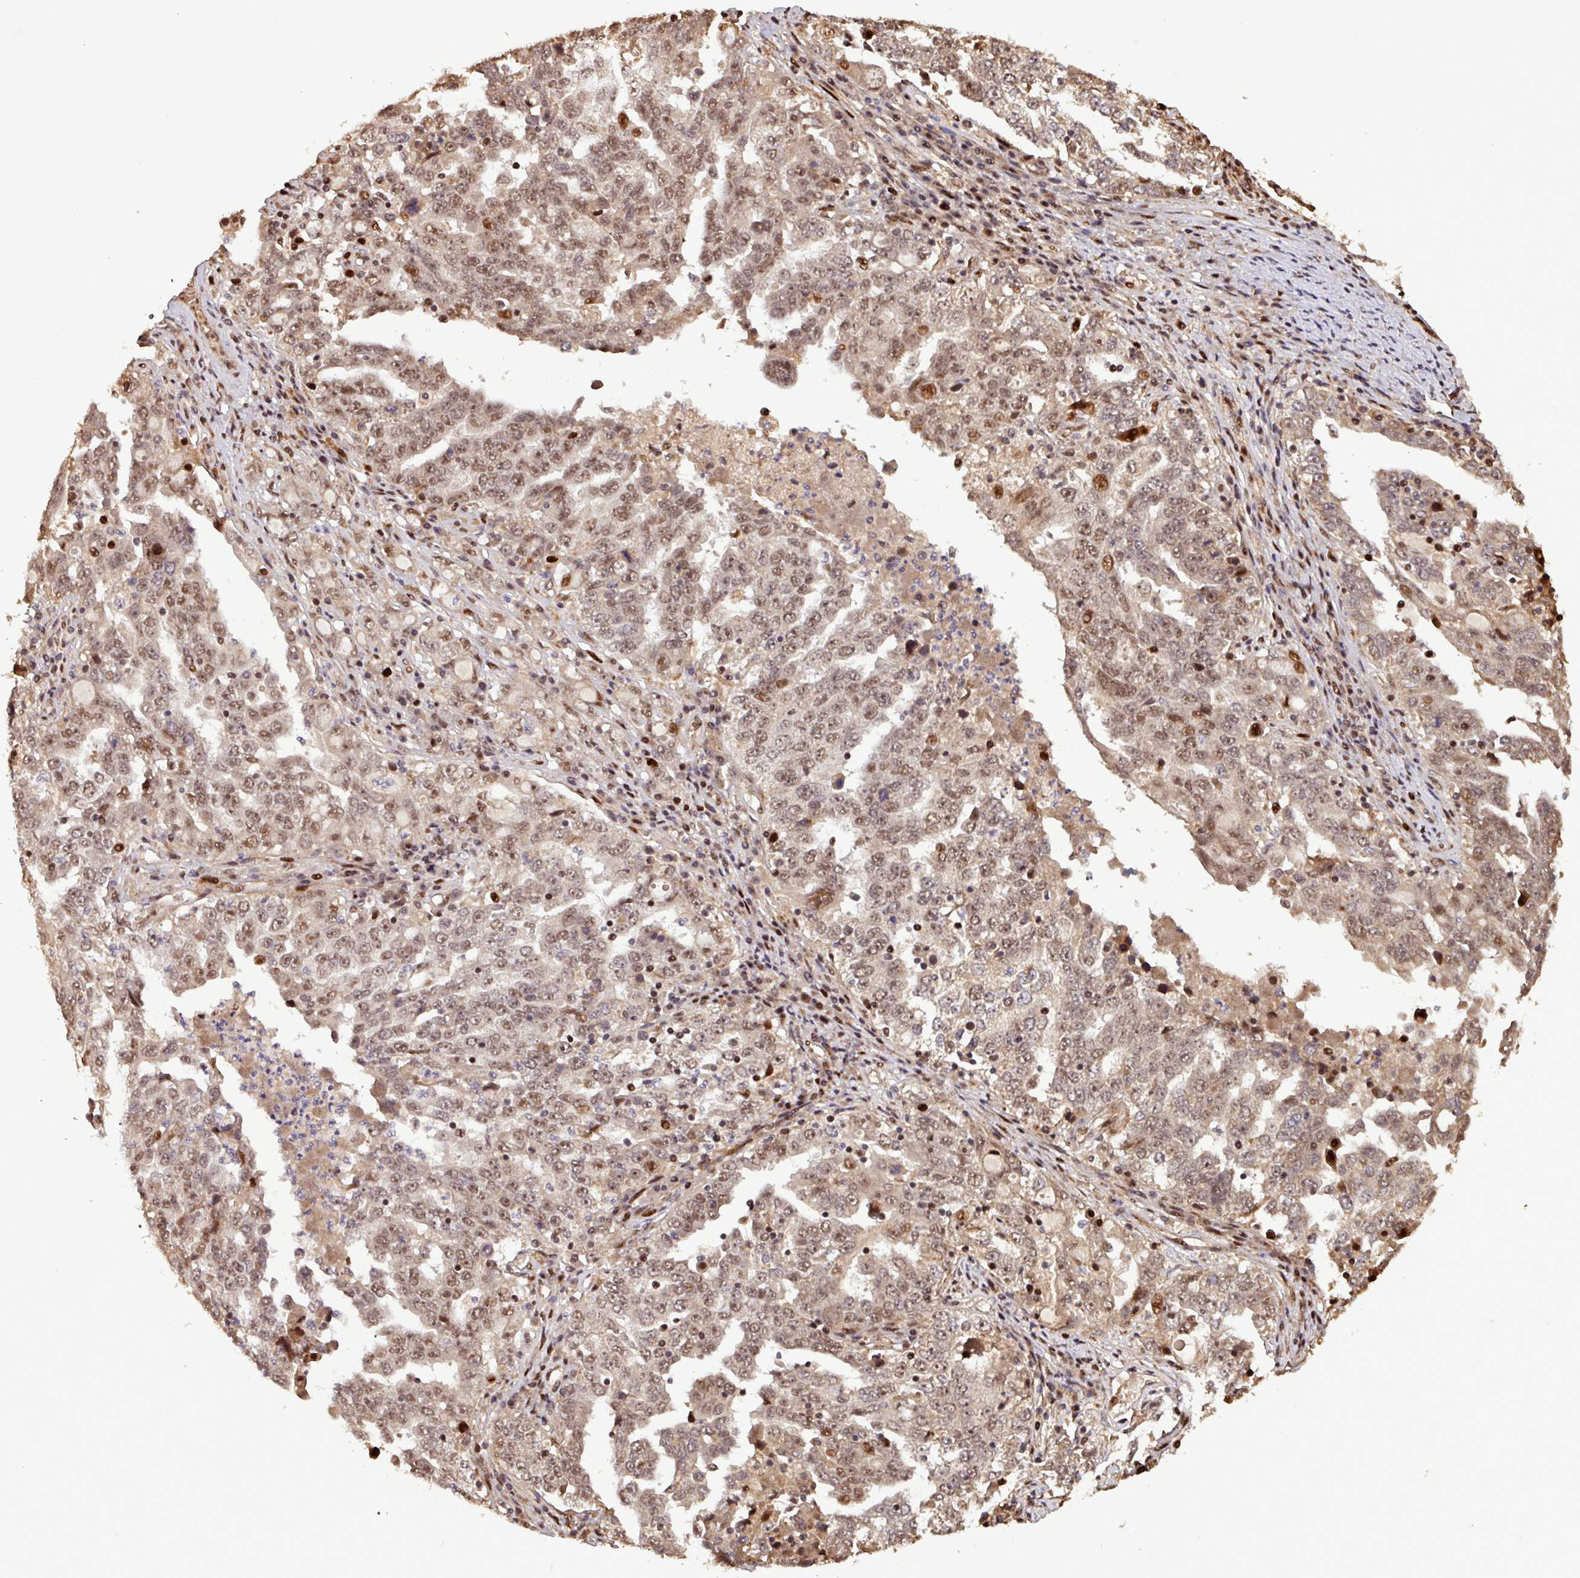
{"staining": {"intensity": "moderate", "quantity": ">75%", "location": "nuclear"}, "tissue": "ovarian cancer", "cell_type": "Tumor cells", "image_type": "cancer", "snomed": [{"axis": "morphology", "description": "Carcinoma, endometroid"}, {"axis": "topography", "description": "Ovary"}], "caption": "There is medium levels of moderate nuclear positivity in tumor cells of ovarian cancer, as demonstrated by immunohistochemical staining (brown color).", "gene": "SLC22A24", "patient": {"sex": "female", "age": 62}}